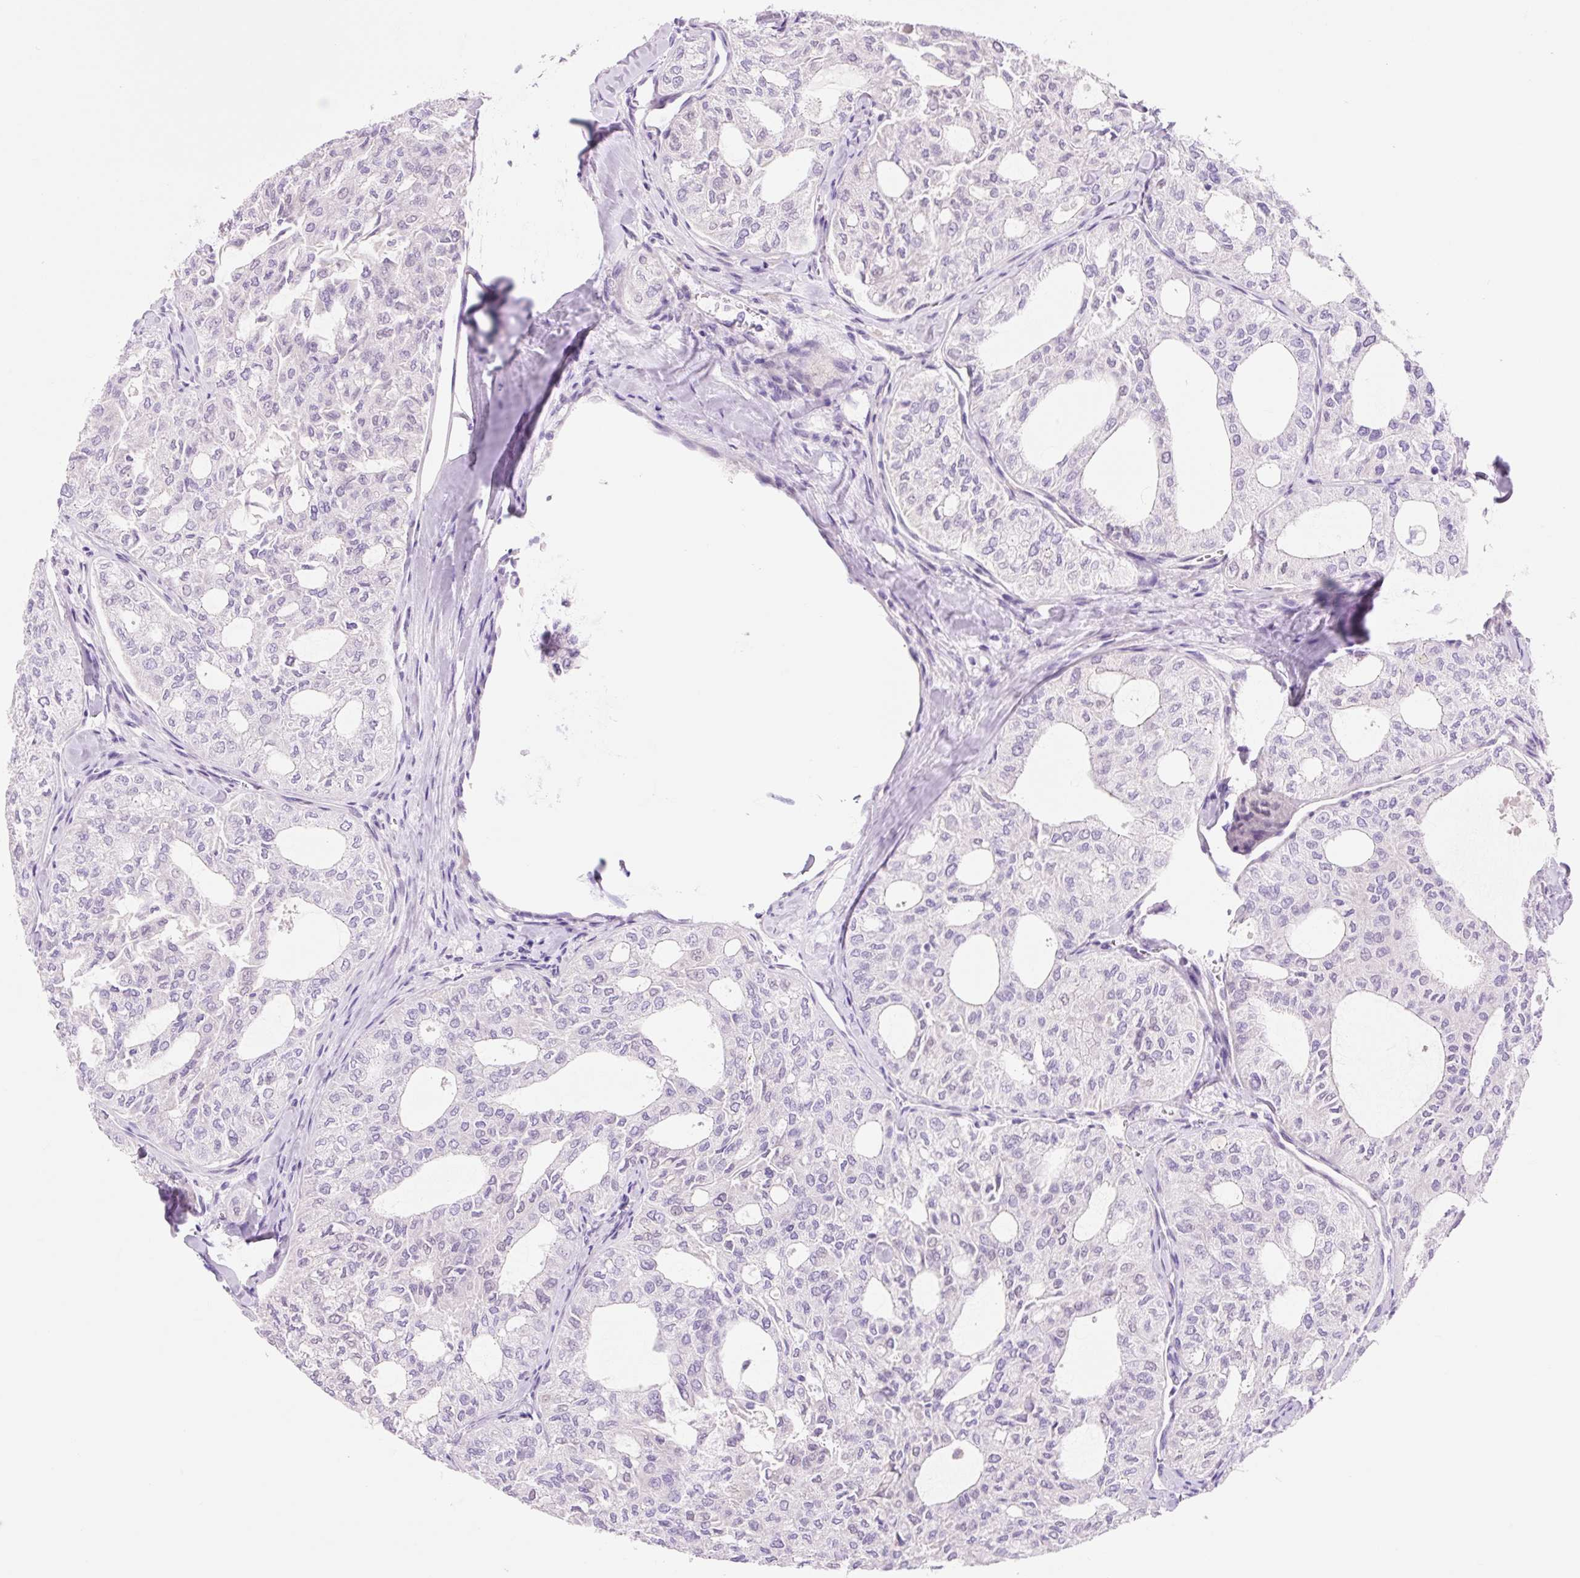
{"staining": {"intensity": "negative", "quantity": "none", "location": "none"}, "tissue": "thyroid cancer", "cell_type": "Tumor cells", "image_type": "cancer", "snomed": [{"axis": "morphology", "description": "Follicular adenoma carcinoma, NOS"}, {"axis": "topography", "description": "Thyroid gland"}], "caption": "DAB (3,3'-diaminobenzidine) immunohistochemical staining of human thyroid cancer (follicular adenoma carcinoma) reveals no significant positivity in tumor cells.", "gene": "ZNF121", "patient": {"sex": "male", "age": 75}}